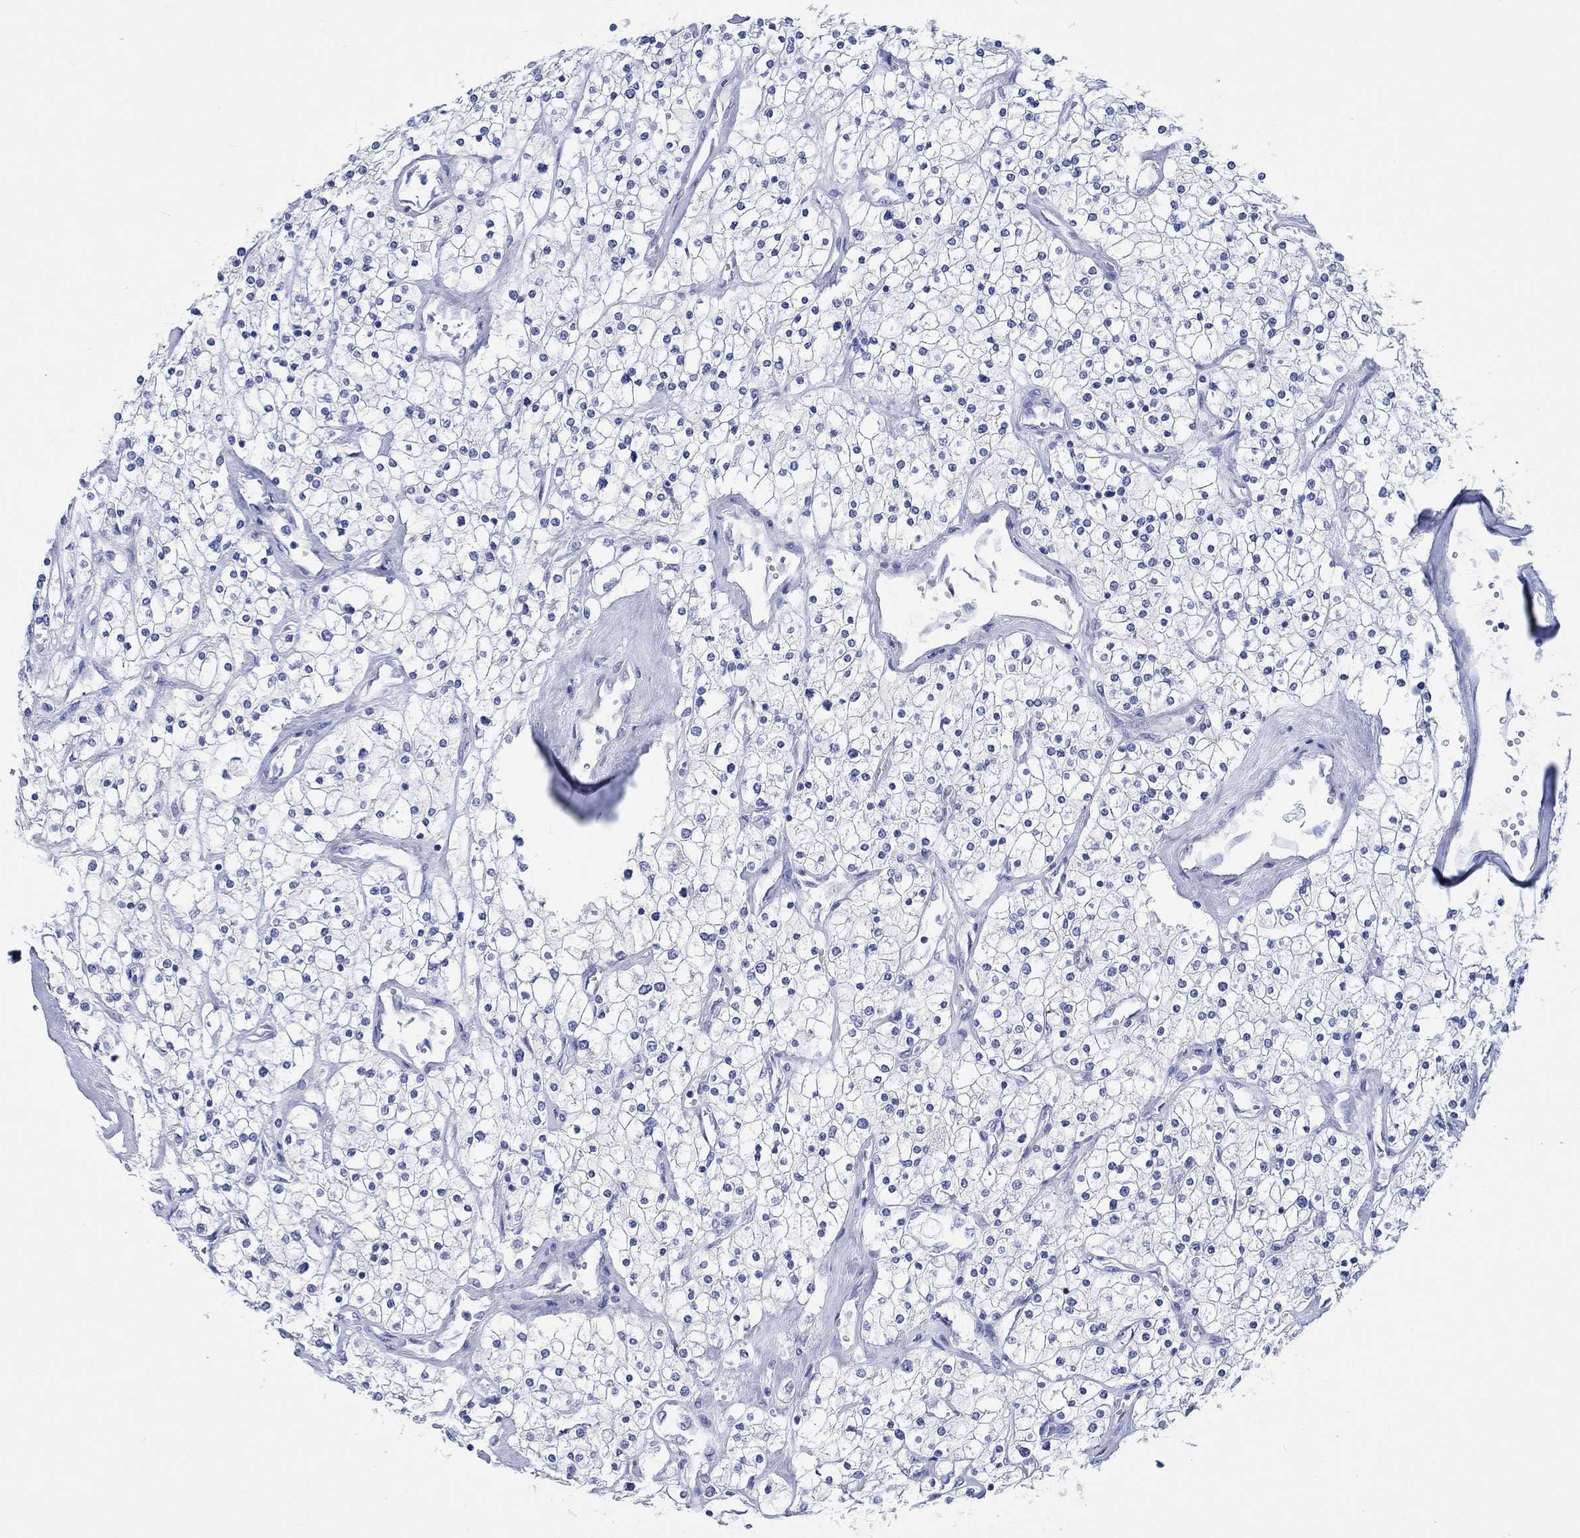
{"staining": {"intensity": "negative", "quantity": "none", "location": "none"}, "tissue": "renal cancer", "cell_type": "Tumor cells", "image_type": "cancer", "snomed": [{"axis": "morphology", "description": "Adenocarcinoma, NOS"}, {"axis": "topography", "description": "Kidney"}], "caption": "DAB (3,3'-diaminobenzidine) immunohistochemical staining of human renal cancer (adenocarcinoma) exhibits no significant positivity in tumor cells.", "gene": "CPLX2", "patient": {"sex": "male", "age": 80}}